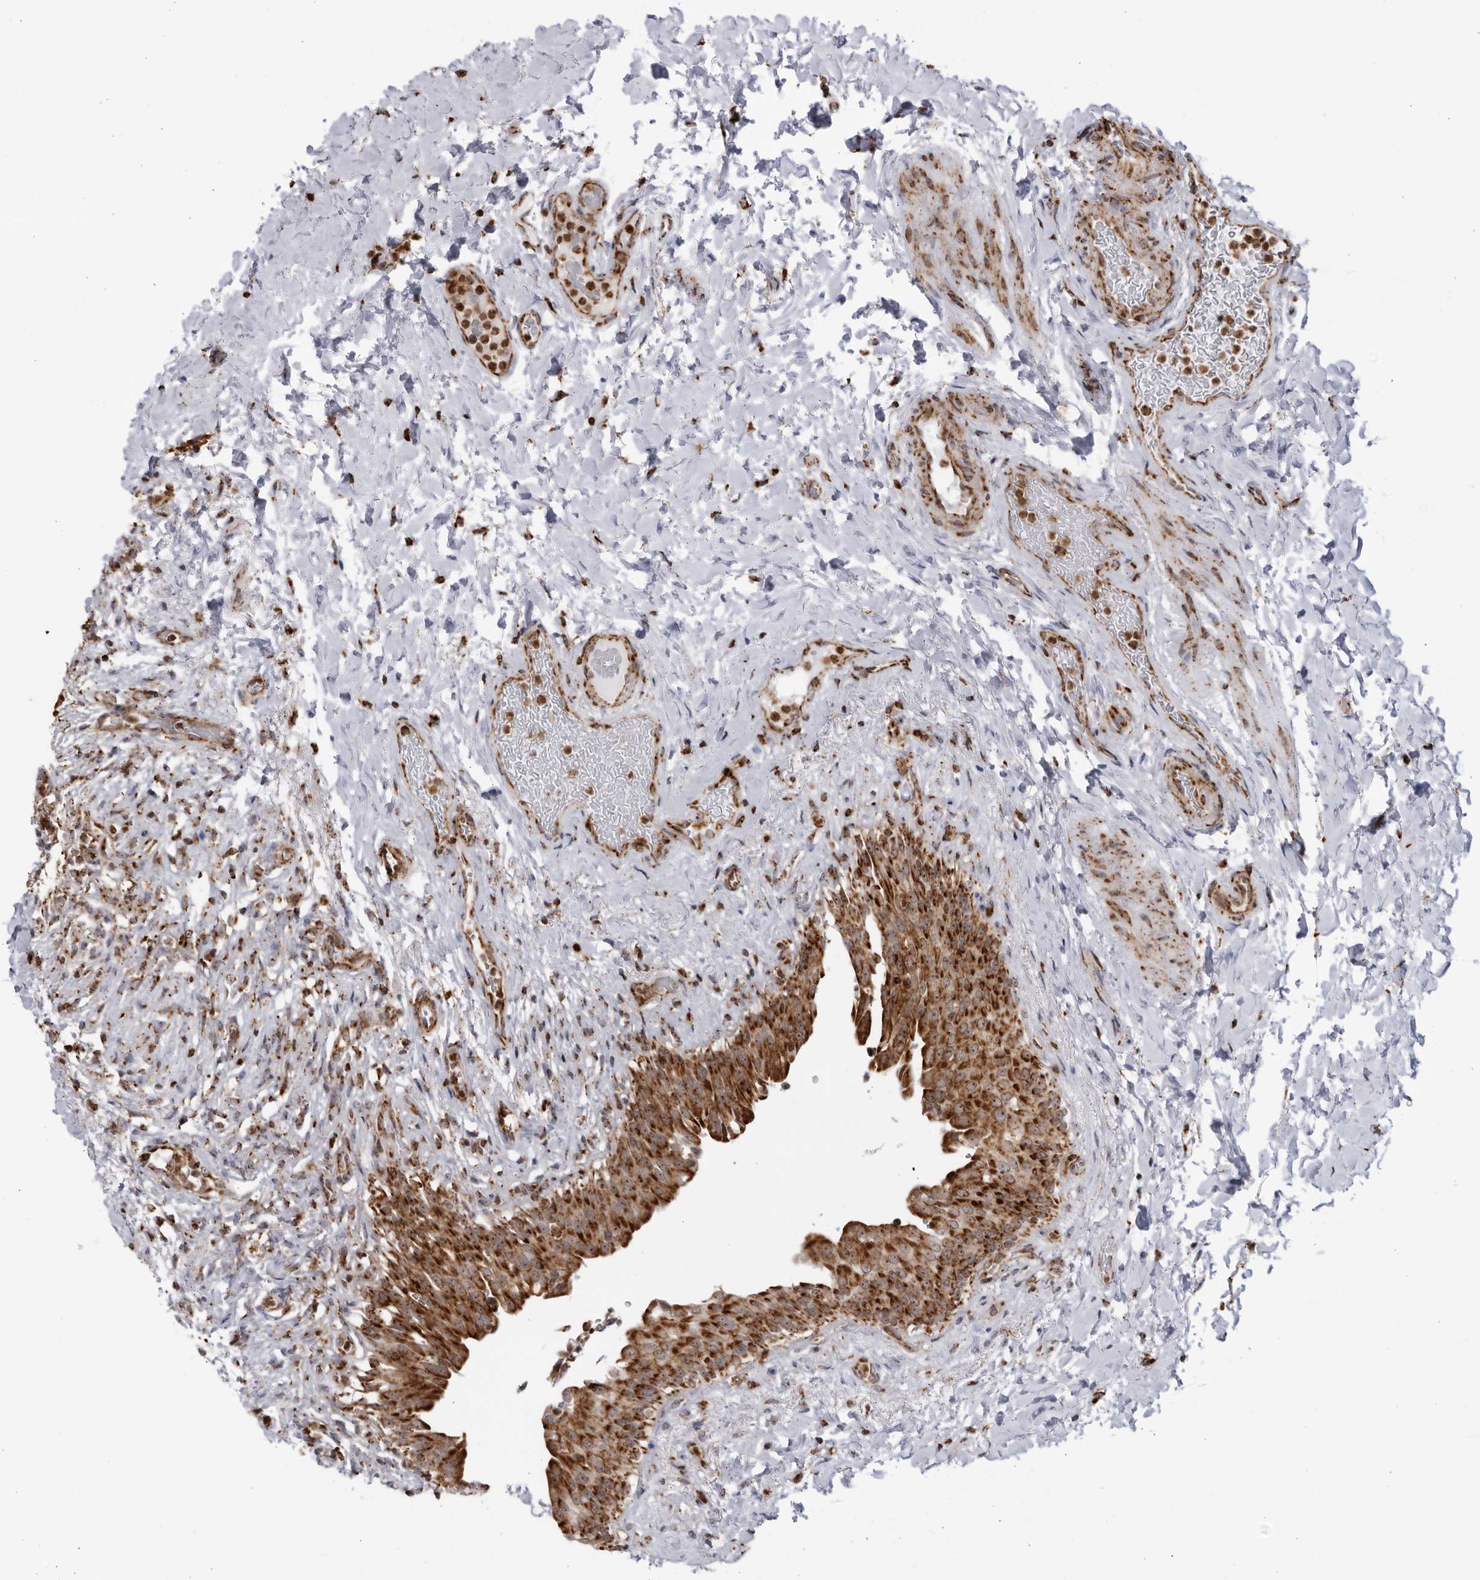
{"staining": {"intensity": "strong", "quantity": ">75%", "location": "cytoplasmic/membranous"}, "tissue": "urinary bladder", "cell_type": "Urothelial cells", "image_type": "normal", "snomed": [{"axis": "morphology", "description": "Normal tissue, NOS"}, {"axis": "topography", "description": "Urinary bladder"}], "caption": "Urinary bladder was stained to show a protein in brown. There is high levels of strong cytoplasmic/membranous staining in about >75% of urothelial cells. (DAB (3,3'-diaminobenzidine) = brown stain, brightfield microscopy at high magnification).", "gene": "RBM34", "patient": {"sex": "female", "age": 60}}